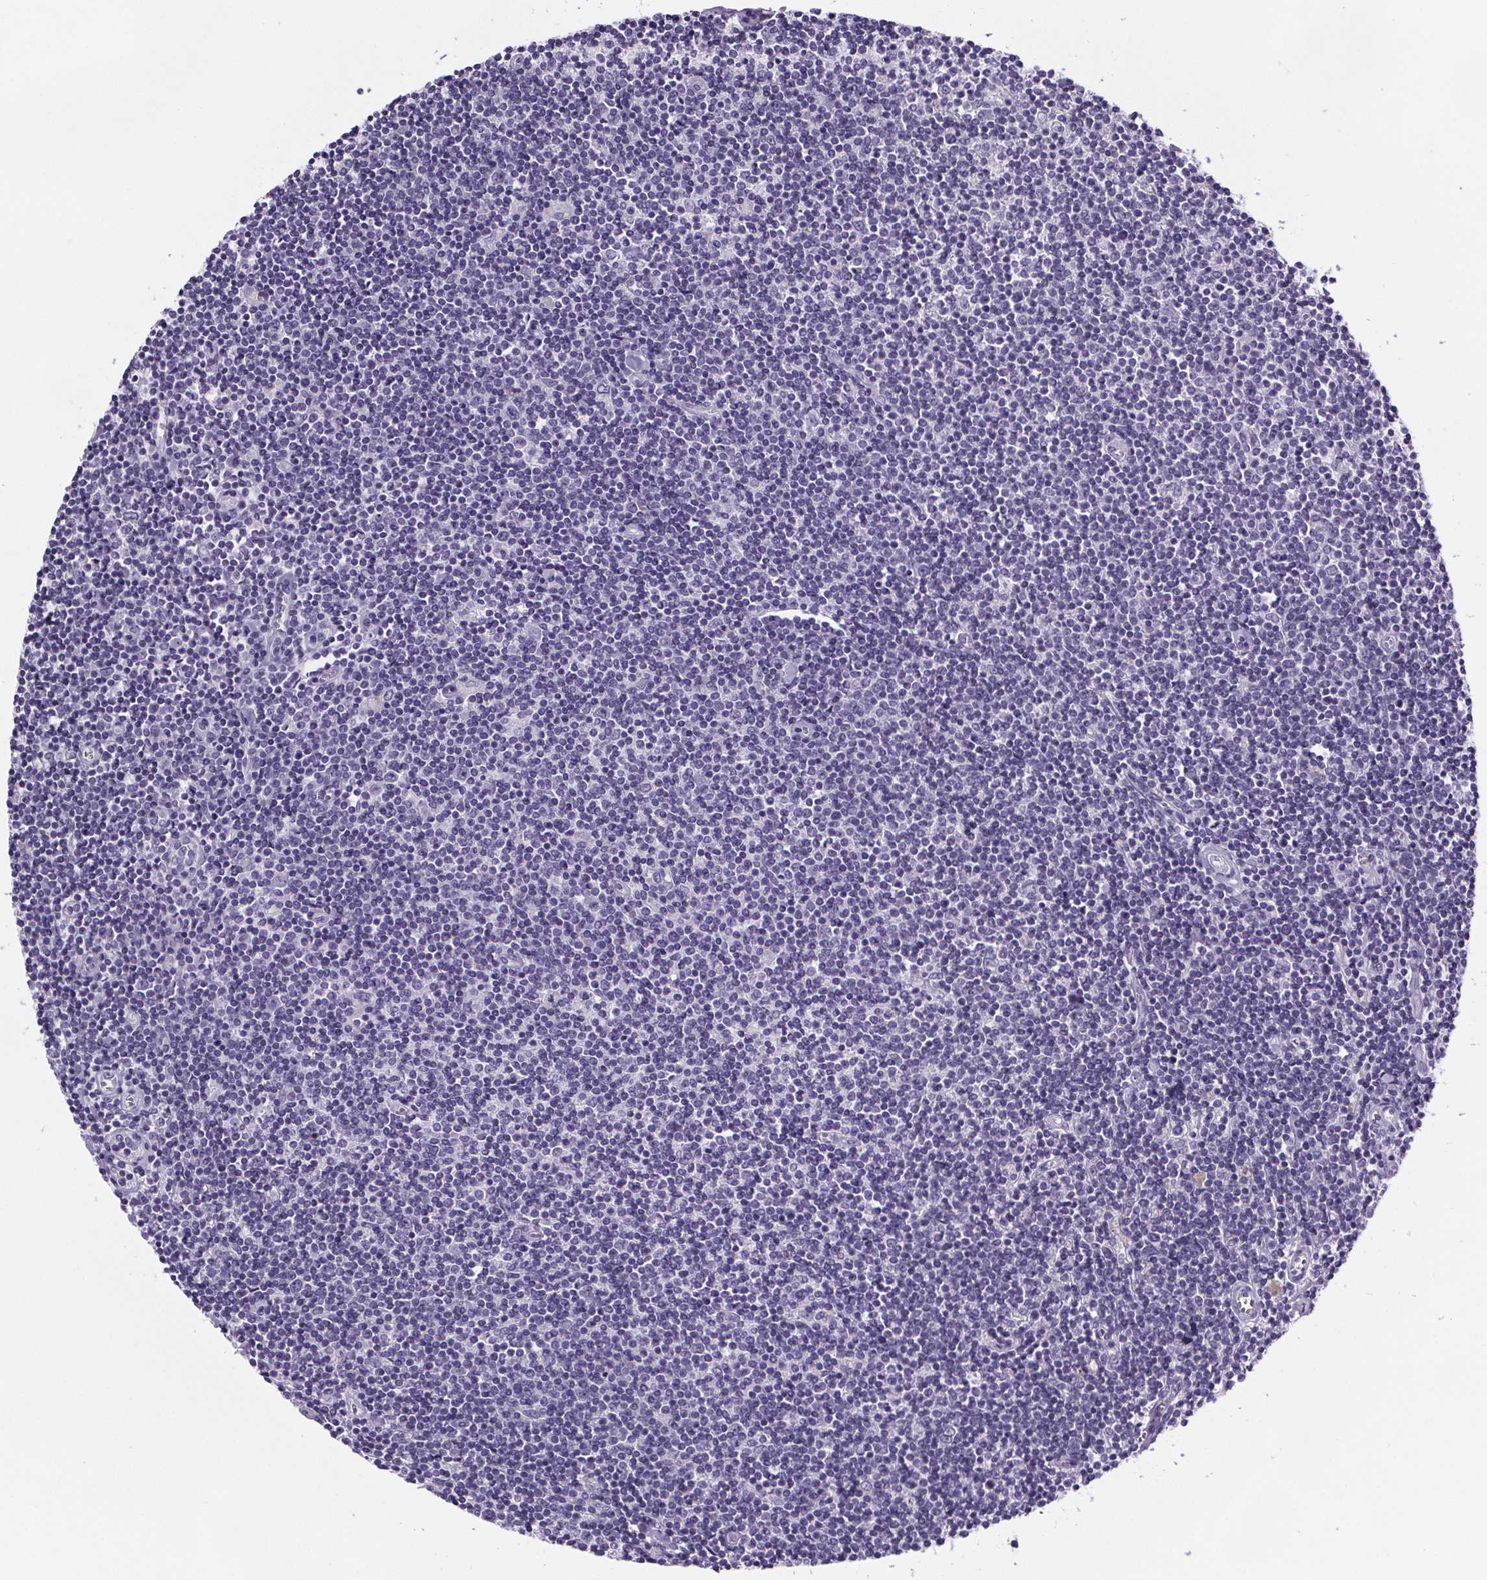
{"staining": {"intensity": "negative", "quantity": "none", "location": "none"}, "tissue": "lymphoma", "cell_type": "Tumor cells", "image_type": "cancer", "snomed": [{"axis": "morphology", "description": "Hodgkin's disease, NOS"}, {"axis": "topography", "description": "Lymph node"}], "caption": "Photomicrograph shows no protein staining in tumor cells of lymphoma tissue.", "gene": "CUBN", "patient": {"sex": "male", "age": 40}}